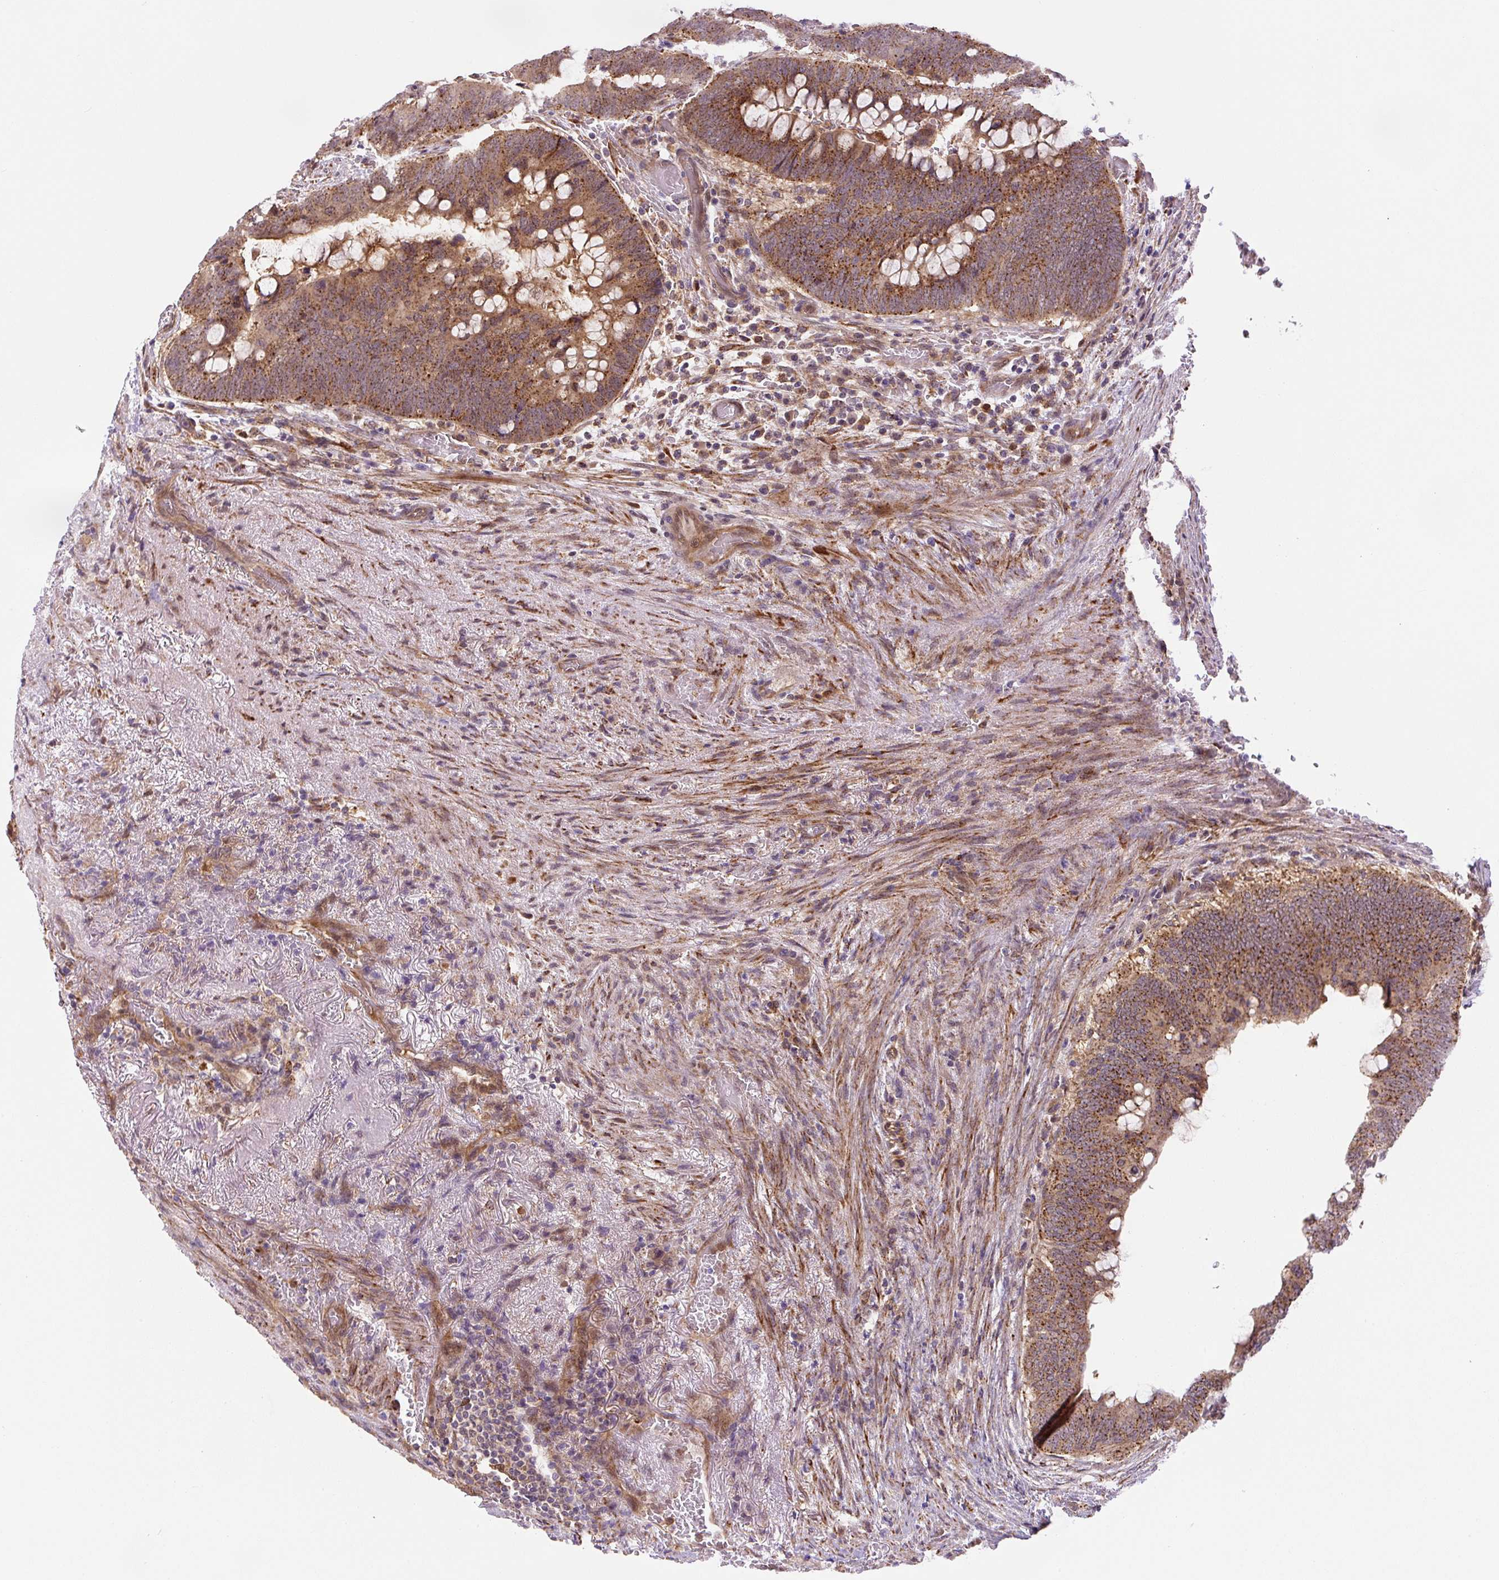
{"staining": {"intensity": "strong", "quantity": ">75%", "location": "cytoplasmic/membranous"}, "tissue": "colorectal cancer", "cell_type": "Tumor cells", "image_type": "cancer", "snomed": [{"axis": "morphology", "description": "Normal tissue, NOS"}, {"axis": "morphology", "description": "Adenocarcinoma, NOS"}, {"axis": "topography", "description": "Rectum"}, {"axis": "topography", "description": "Peripheral nerve tissue"}], "caption": "Human colorectal adenocarcinoma stained for a protein (brown) reveals strong cytoplasmic/membranous positive staining in approximately >75% of tumor cells.", "gene": "ZSWIM7", "patient": {"sex": "male", "age": 92}}